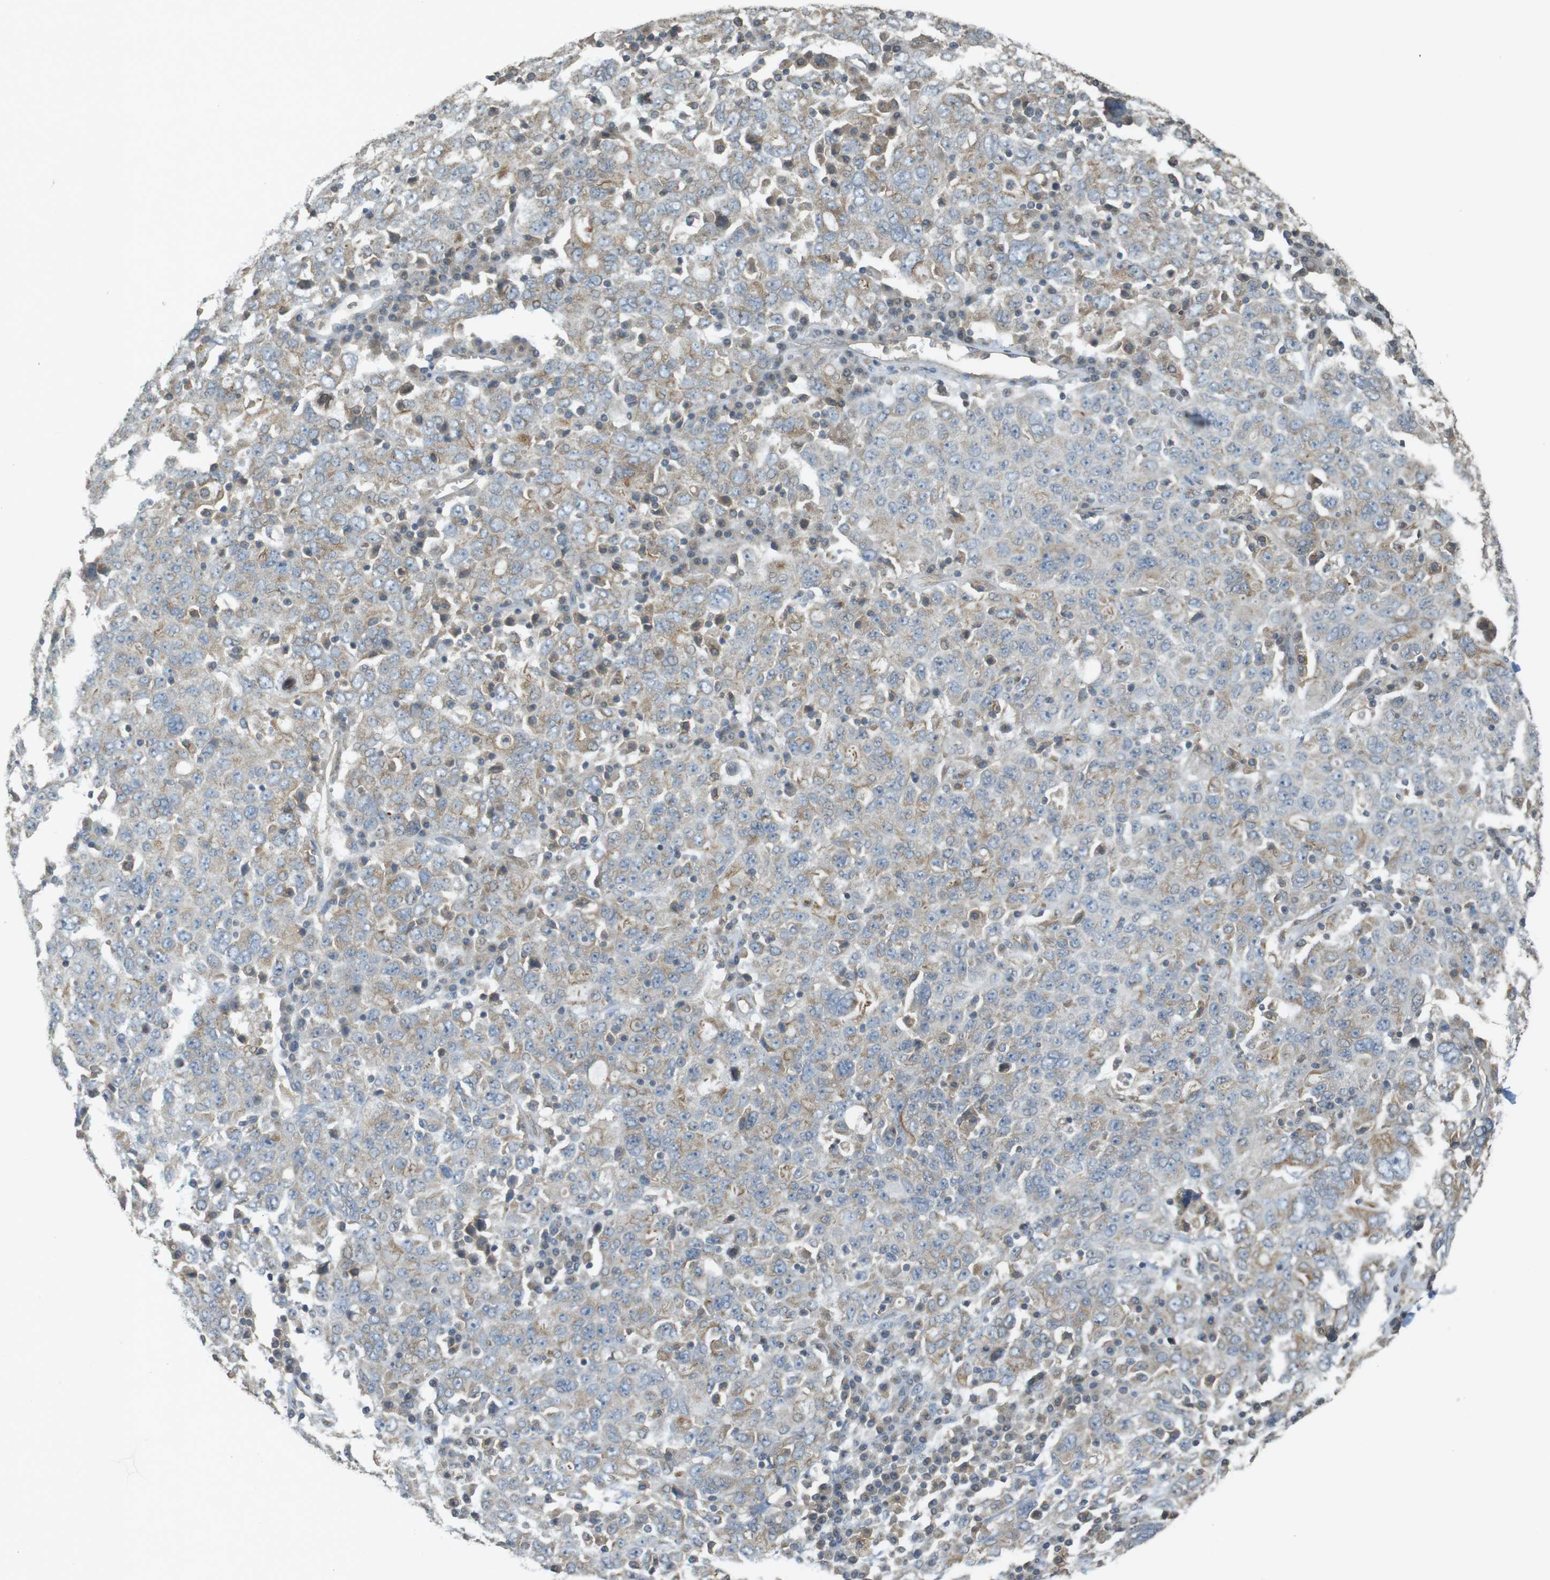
{"staining": {"intensity": "moderate", "quantity": "<25%", "location": "cytoplasmic/membranous"}, "tissue": "ovarian cancer", "cell_type": "Tumor cells", "image_type": "cancer", "snomed": [{"axis": "morphology", "description": "Carcinoma, endometroid"}, {"axis": "topography", "description": "Ovary"}], "caption": "The photomicrograph reveals a brown stain indicating the presence of a protein in the cytoplasmic/membranous of tumor cells in ovarian cancer (endometroid carcinoma).", "gene": "KIF5B", "patient": {"sex": "female", "age": 62}}